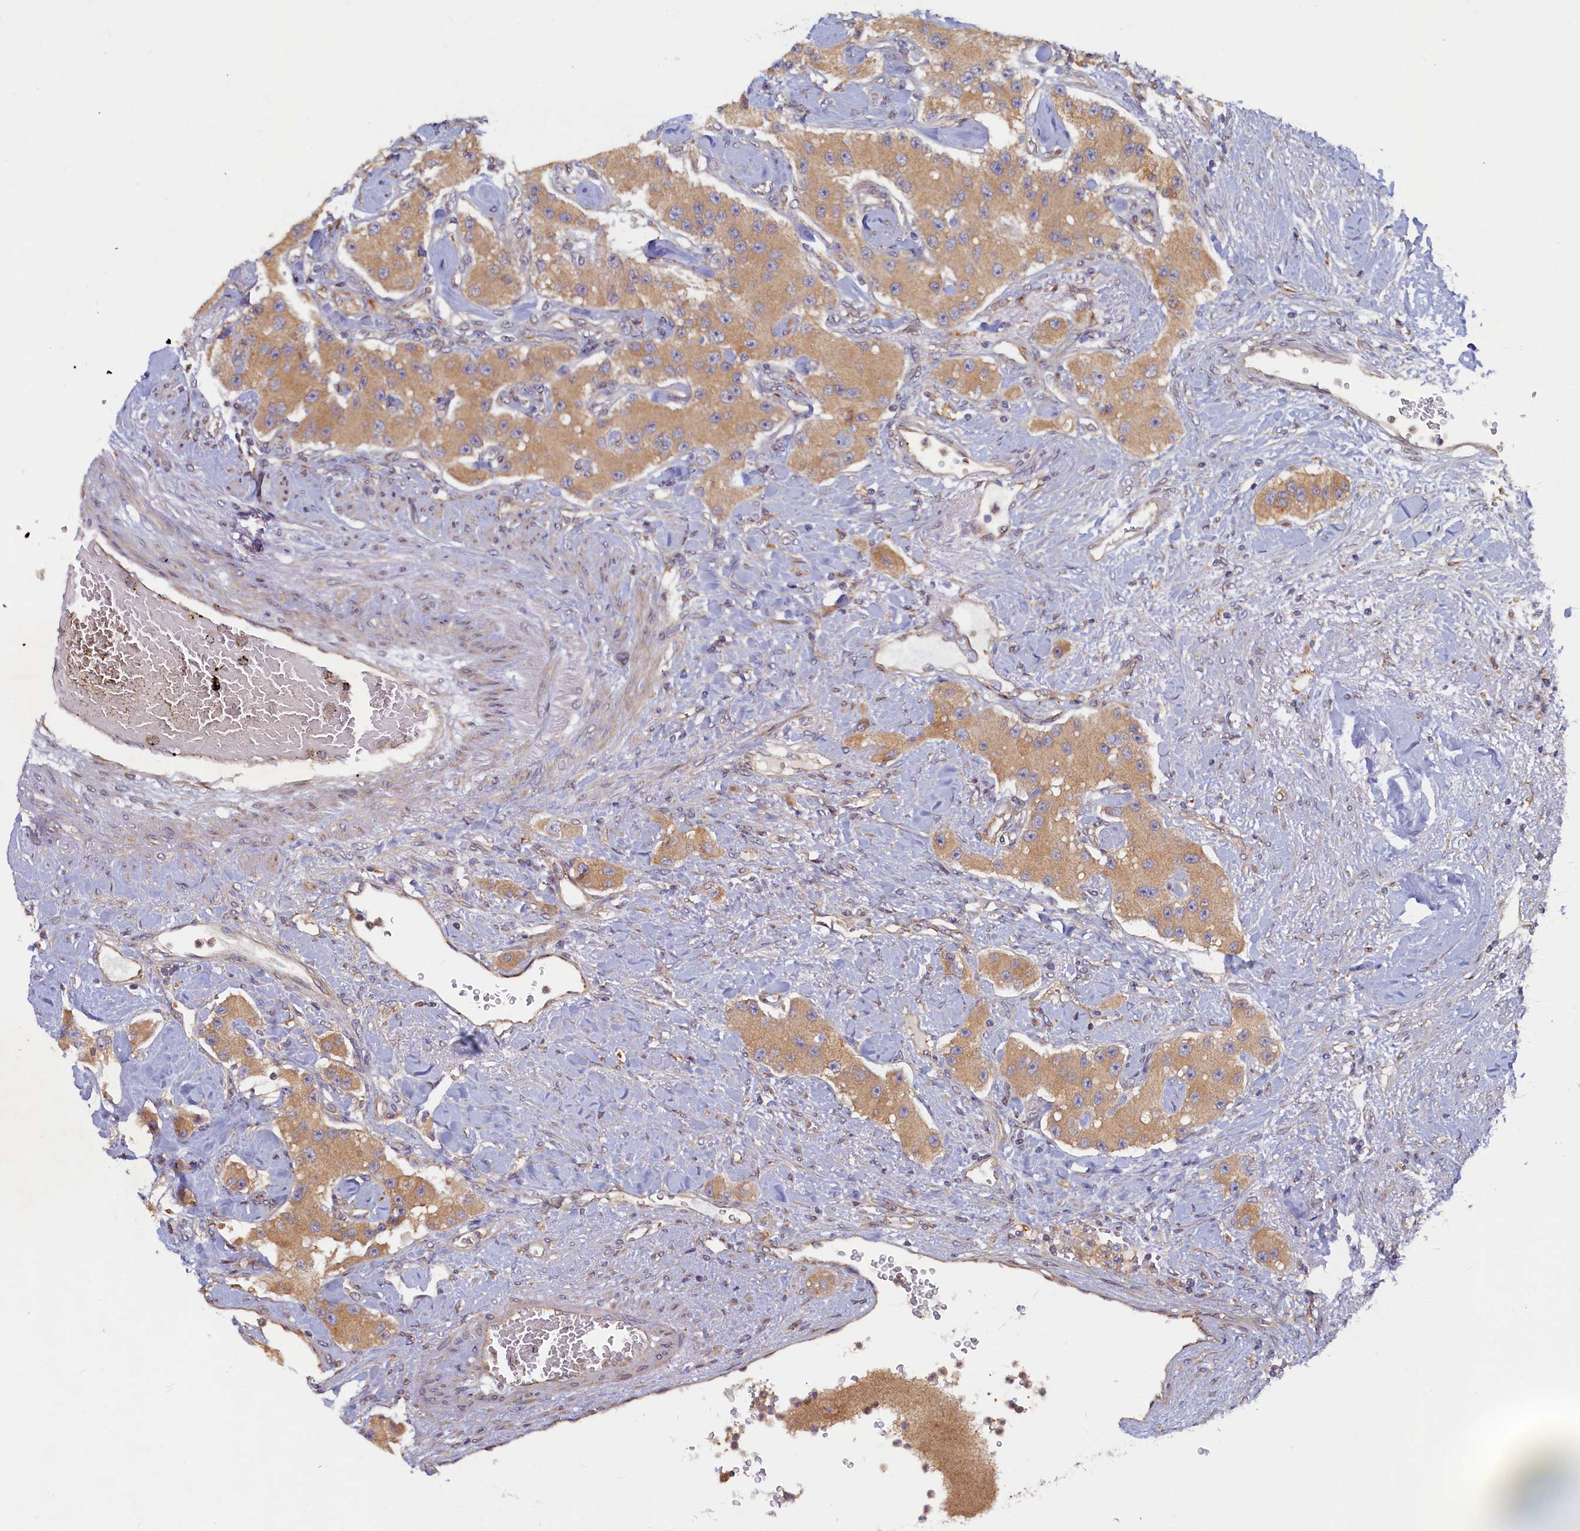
{"staining": {"intensity": "weak", "quantity": ">75%", "location": "cytoplasmic/membranous"}, "tissue": "carcinoid", "cell_type": "Tumor cells", "image_type": "cancer", "snomed": [{"axis": "morphology", "description": "Carcinoid, malignant, NOS"}, {"axis": "topography", "description": "Pancreas"}], "caption": "Carcinoid stained with a brown dye demonstrates weak cytoplasmic/membranous positive positivity in about >75% of tumor cells.", "gene": "STX12", "patient": {"sex": "male", "age": 41}}